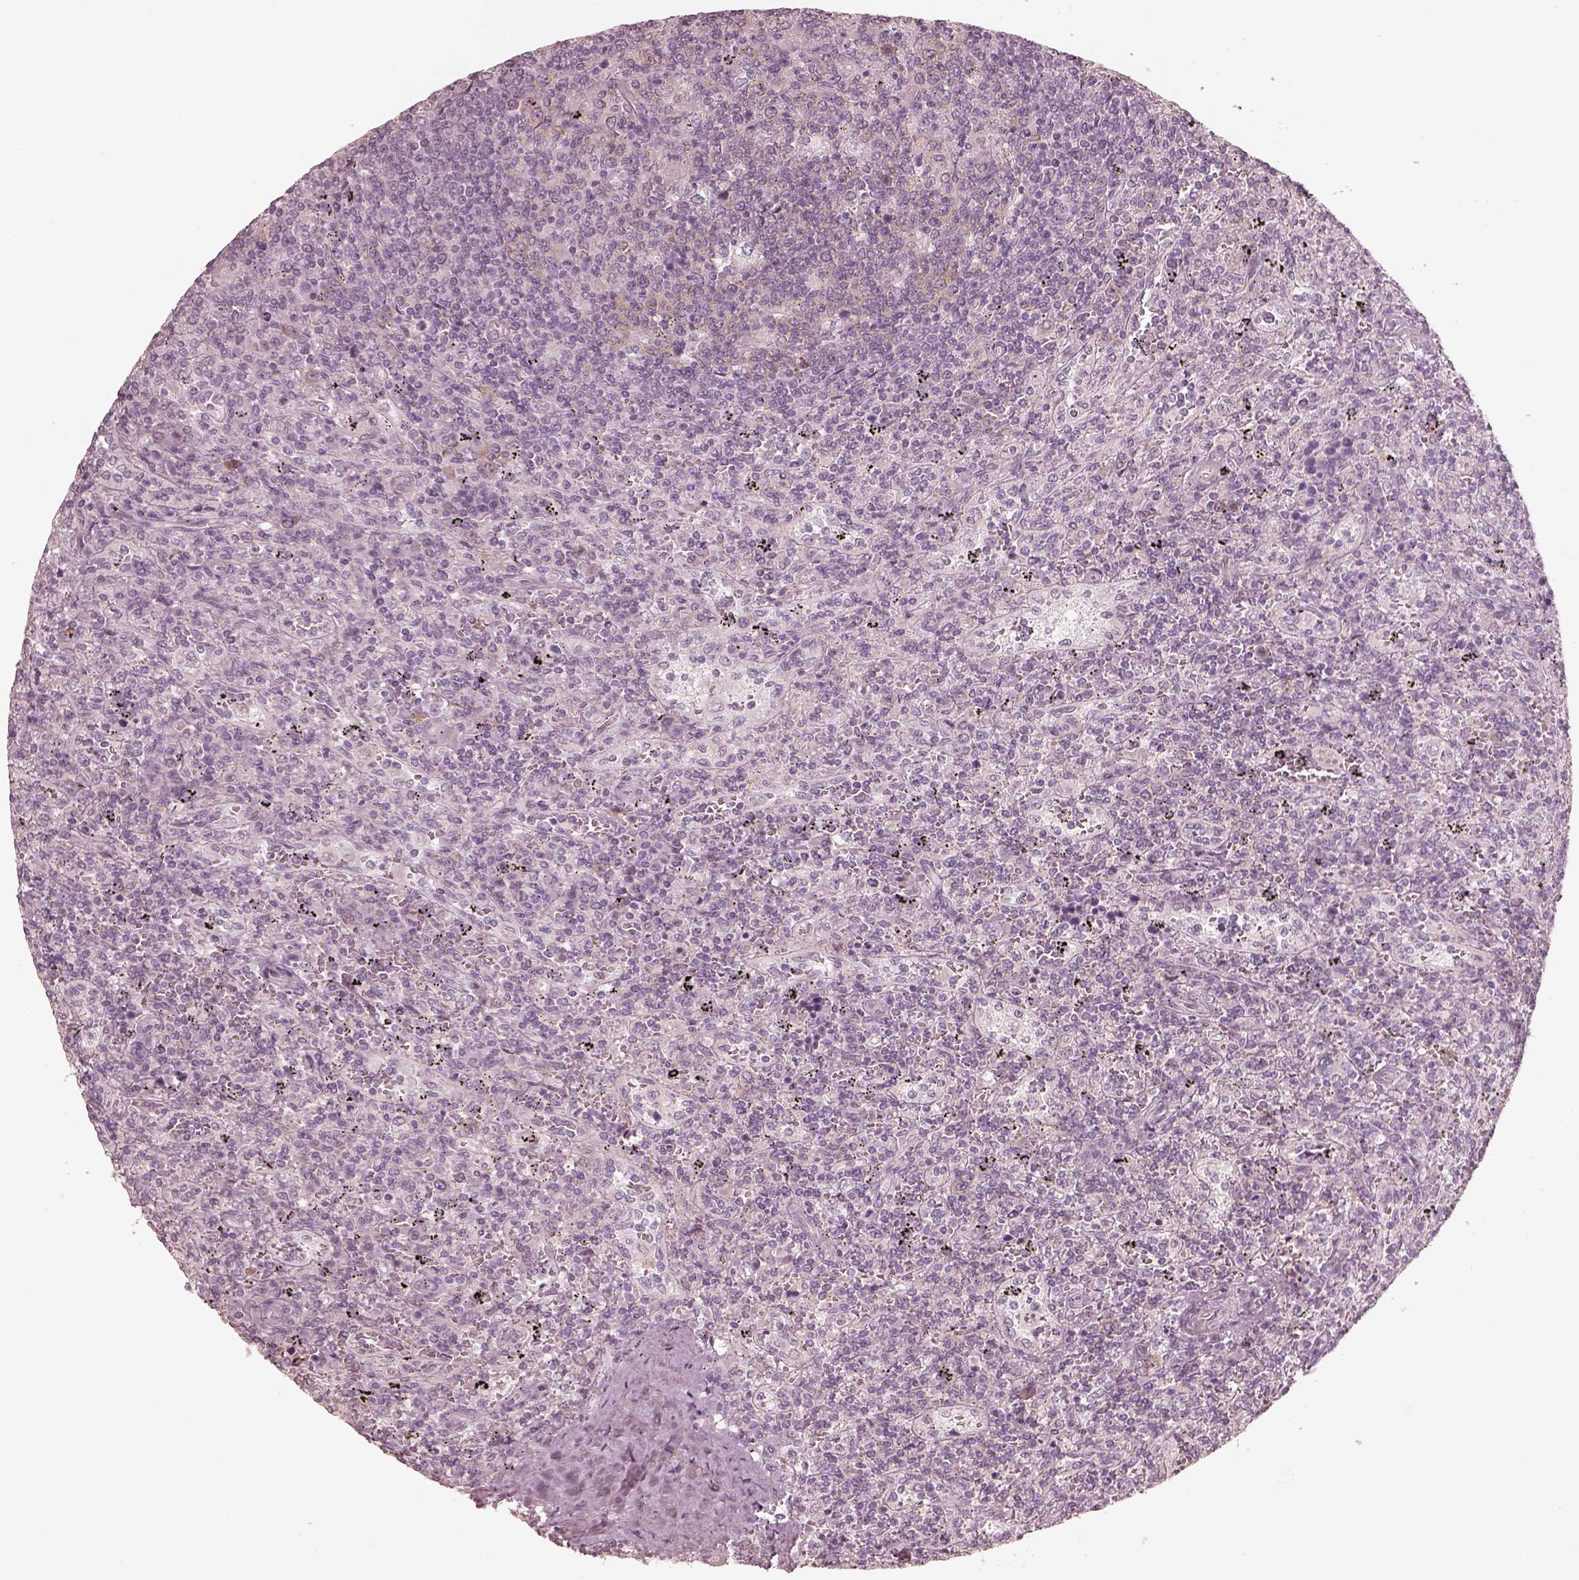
{"staining": {"intensity": "negative", "quantity": "none", "location": "none"}, "tissue": "lymphoma", "cell_type": "Tumor cells", "image_type": "cancer", "snomed": [{"axis": "morphology", "description": "Malignant lymphoma, non-Hodgkin's type, Low grade"}, {"axis": "topography", "description": "Spleen"}], "caption": "Immunohistochemical staining of human malignant lymphoma, non-Hodgkin's type (low-grade) reveals no significant staining in tumor cells. Nuclei are stained in blue.", "gene": "RAB3C", "patient": {"sex": "male", "age": 62}}